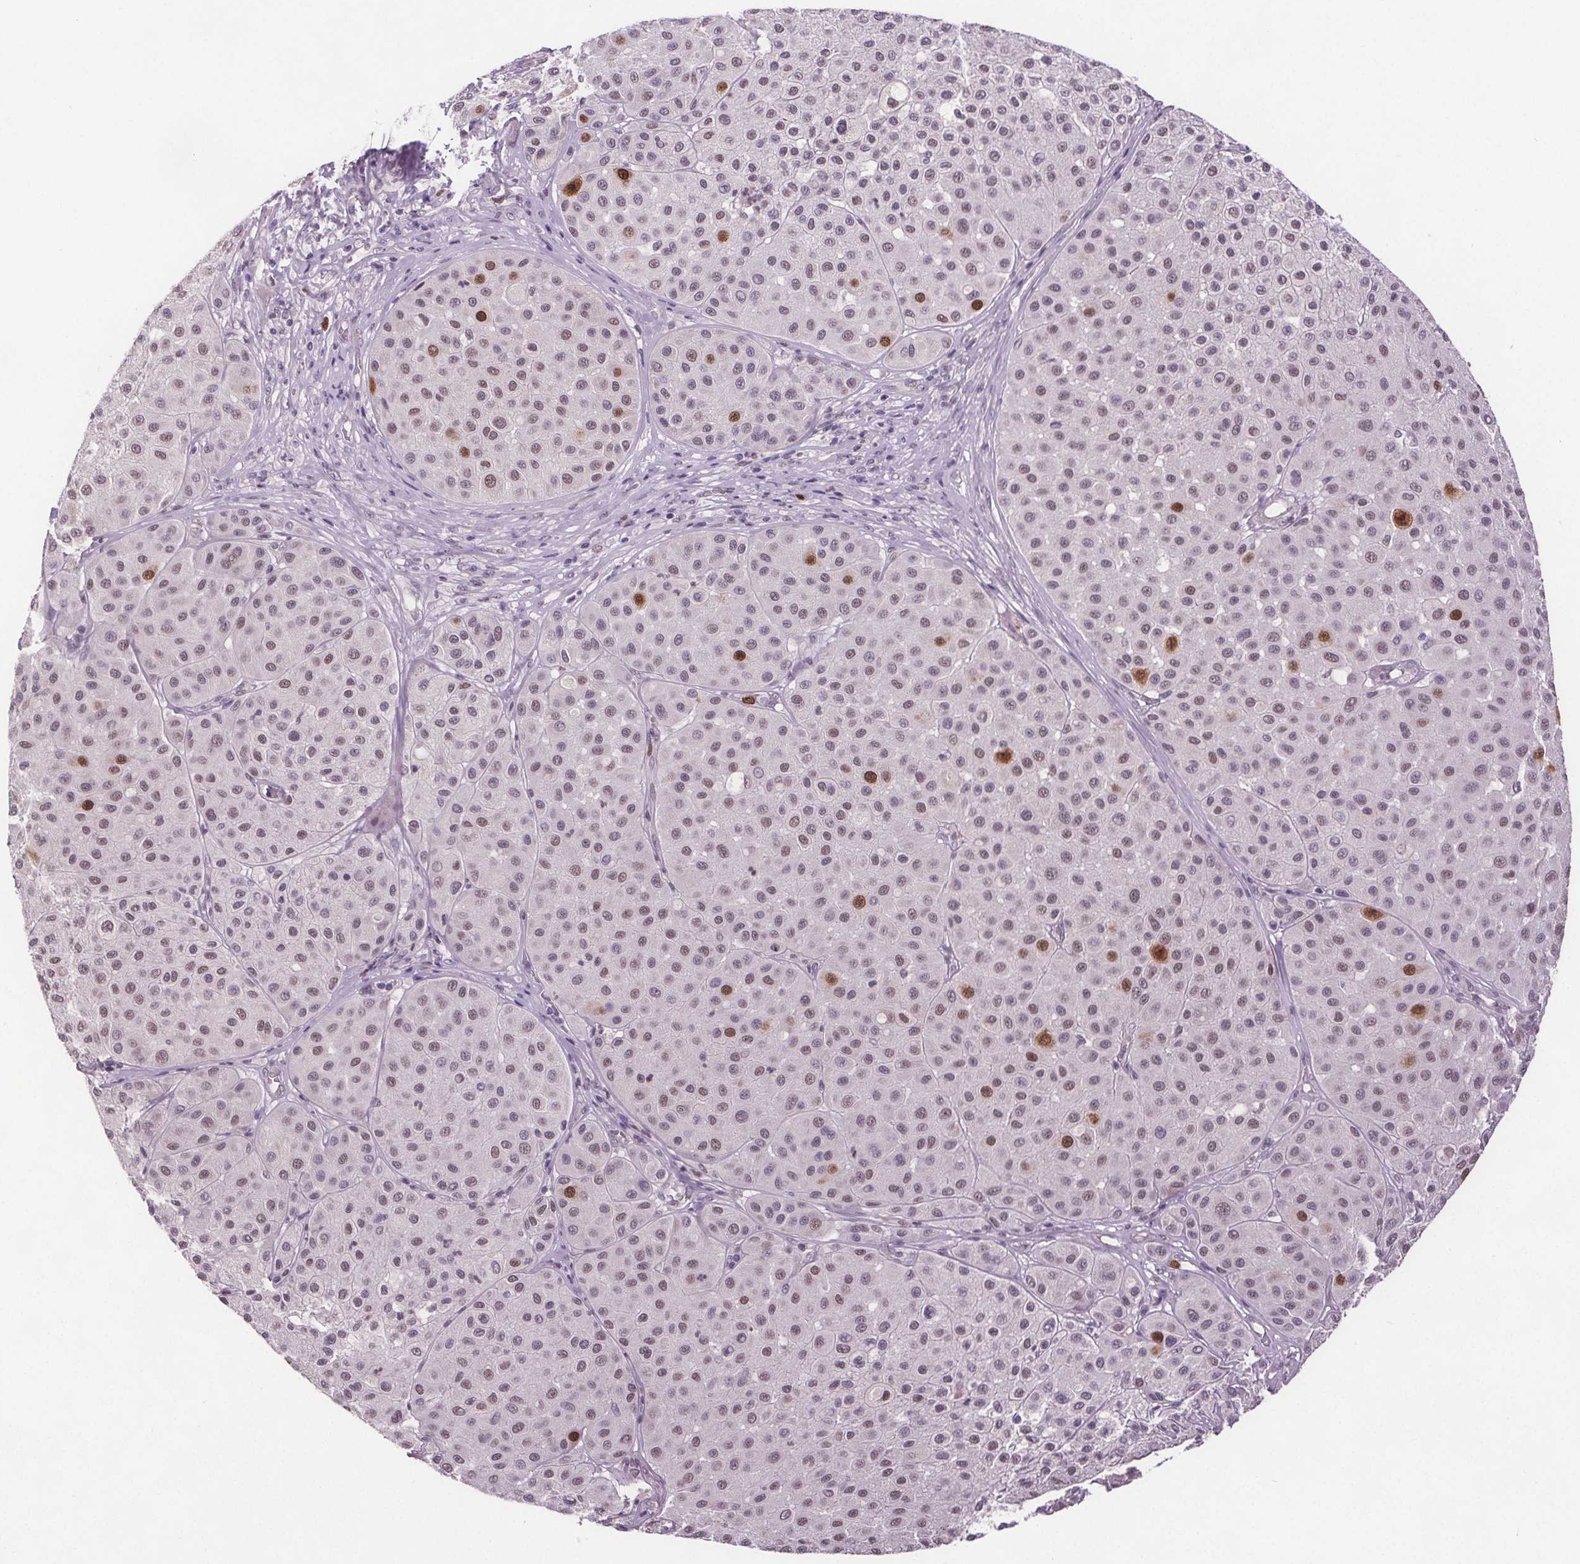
{"staining": {"intensity": "strong", "quantity": "<25%", "location": "nuclear"}, "tissue": "melanoma", "cell_type": "Tumor cells", "image_type": "cancer", "snomed": [{"axis": "morphology", "description": "Malignant melanoma, Metastatic site"}, {"axis": "topography", "description": "Smooth muscle"}], "caption": "Malignant melanoma (metastatic site) was stained to show a protein in brown. There is medium levels of strong nuclear positivity in about <25% of tumor cells.", "gene": "CENPF", "patient": {"sex": "male", "age": 41}}